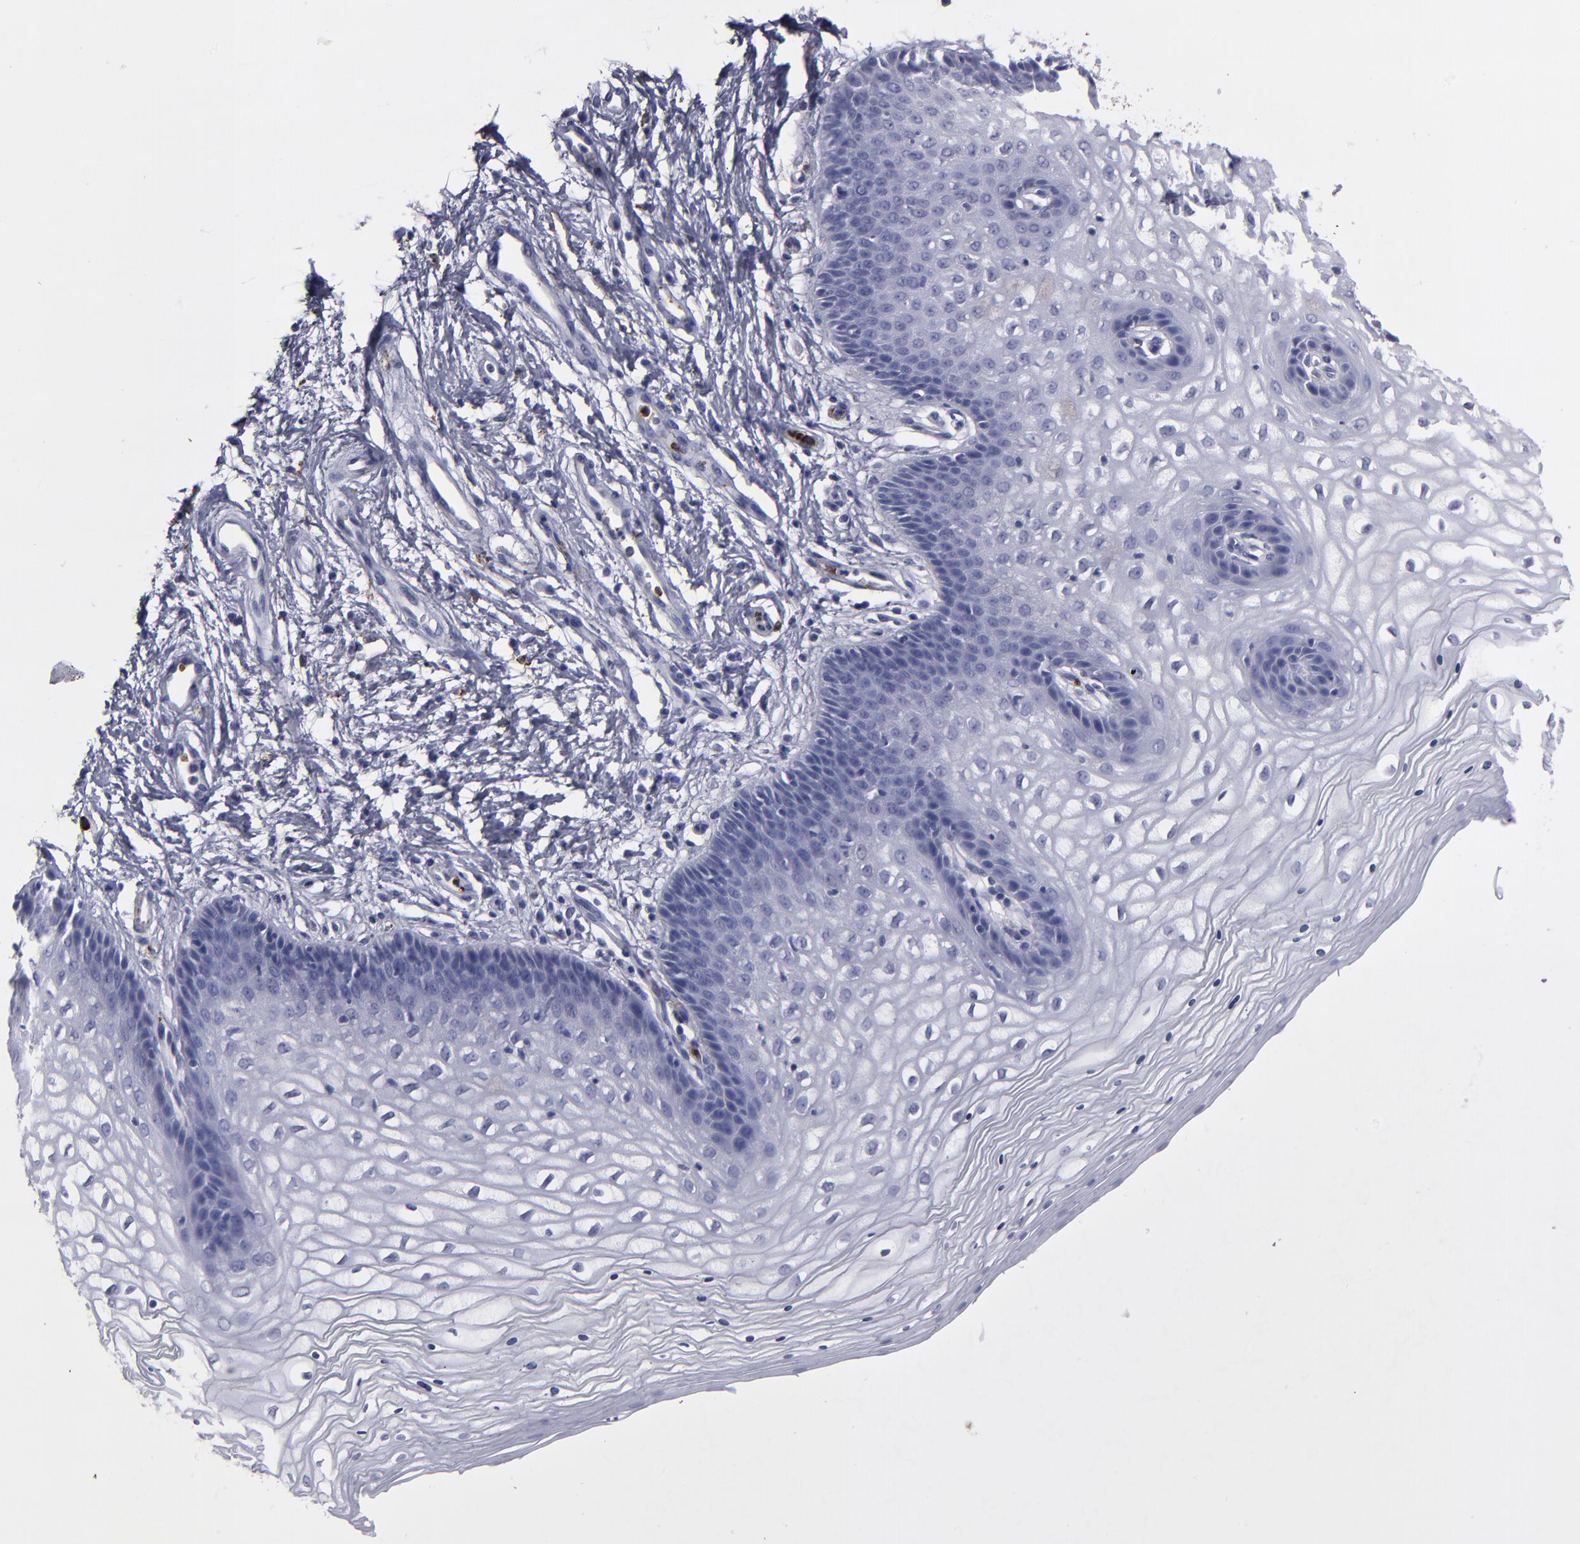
{"staining": {"intensity": "weak", "quantity": "<25%", "location": "cytoplasmic/membranous"}, "tissue": "vagina", "cell_type": "Squamous epithelial cells", "image_type": "normal", "snomed": [{"axis": "morphology", "description": "Normal tissue, NOS"}, {"axis": "topography", "description": "Vagina"}], "caption": "The IHC image has no significant staining in squamous epithelial cells of vagina.", "gene": "CD36", "patient": {"sex": "female", "age": 34}}